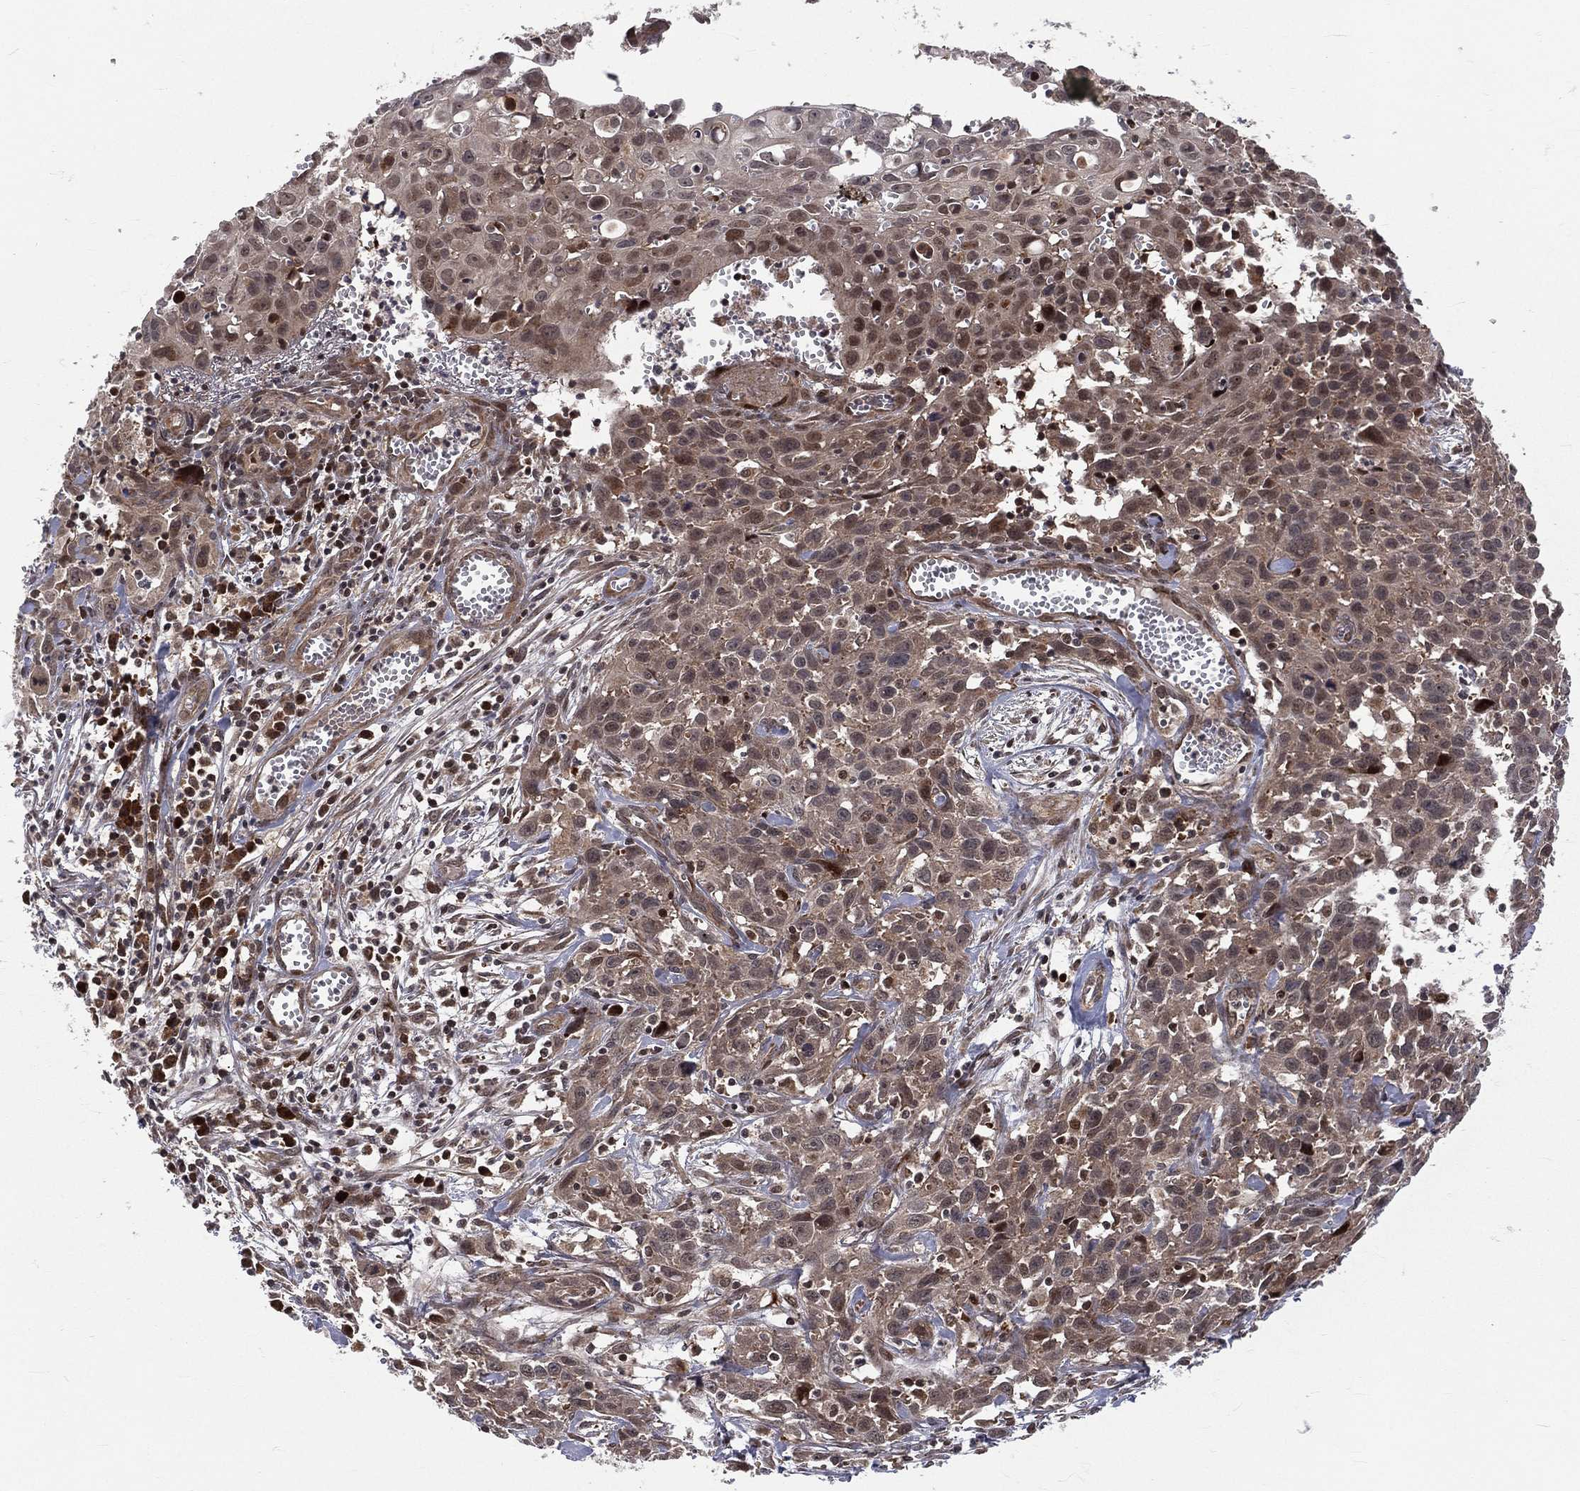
{"staining": {"intensity": "weak", "quantity": ">75%", "location": "cytoplasmic/membranous"}, "tissue": "cervical cancer", "cell_type": "Tumor cells", "image_type": "cancer", "snomed": [{"axis": "morphology", "description": "Squamous cell carcinoma, NOS"}, {"axis": "topography", "description": "Cervix"}], "caption": "About >75% of tumor cells in human cervical cancer (squamous cell carcinoma) display weak cytoplasmic/membranous protein expression as visualized by brown immunohistochemical staining.", "gene": "MDM2", "patient": {"sex": "female", "age": 38}}